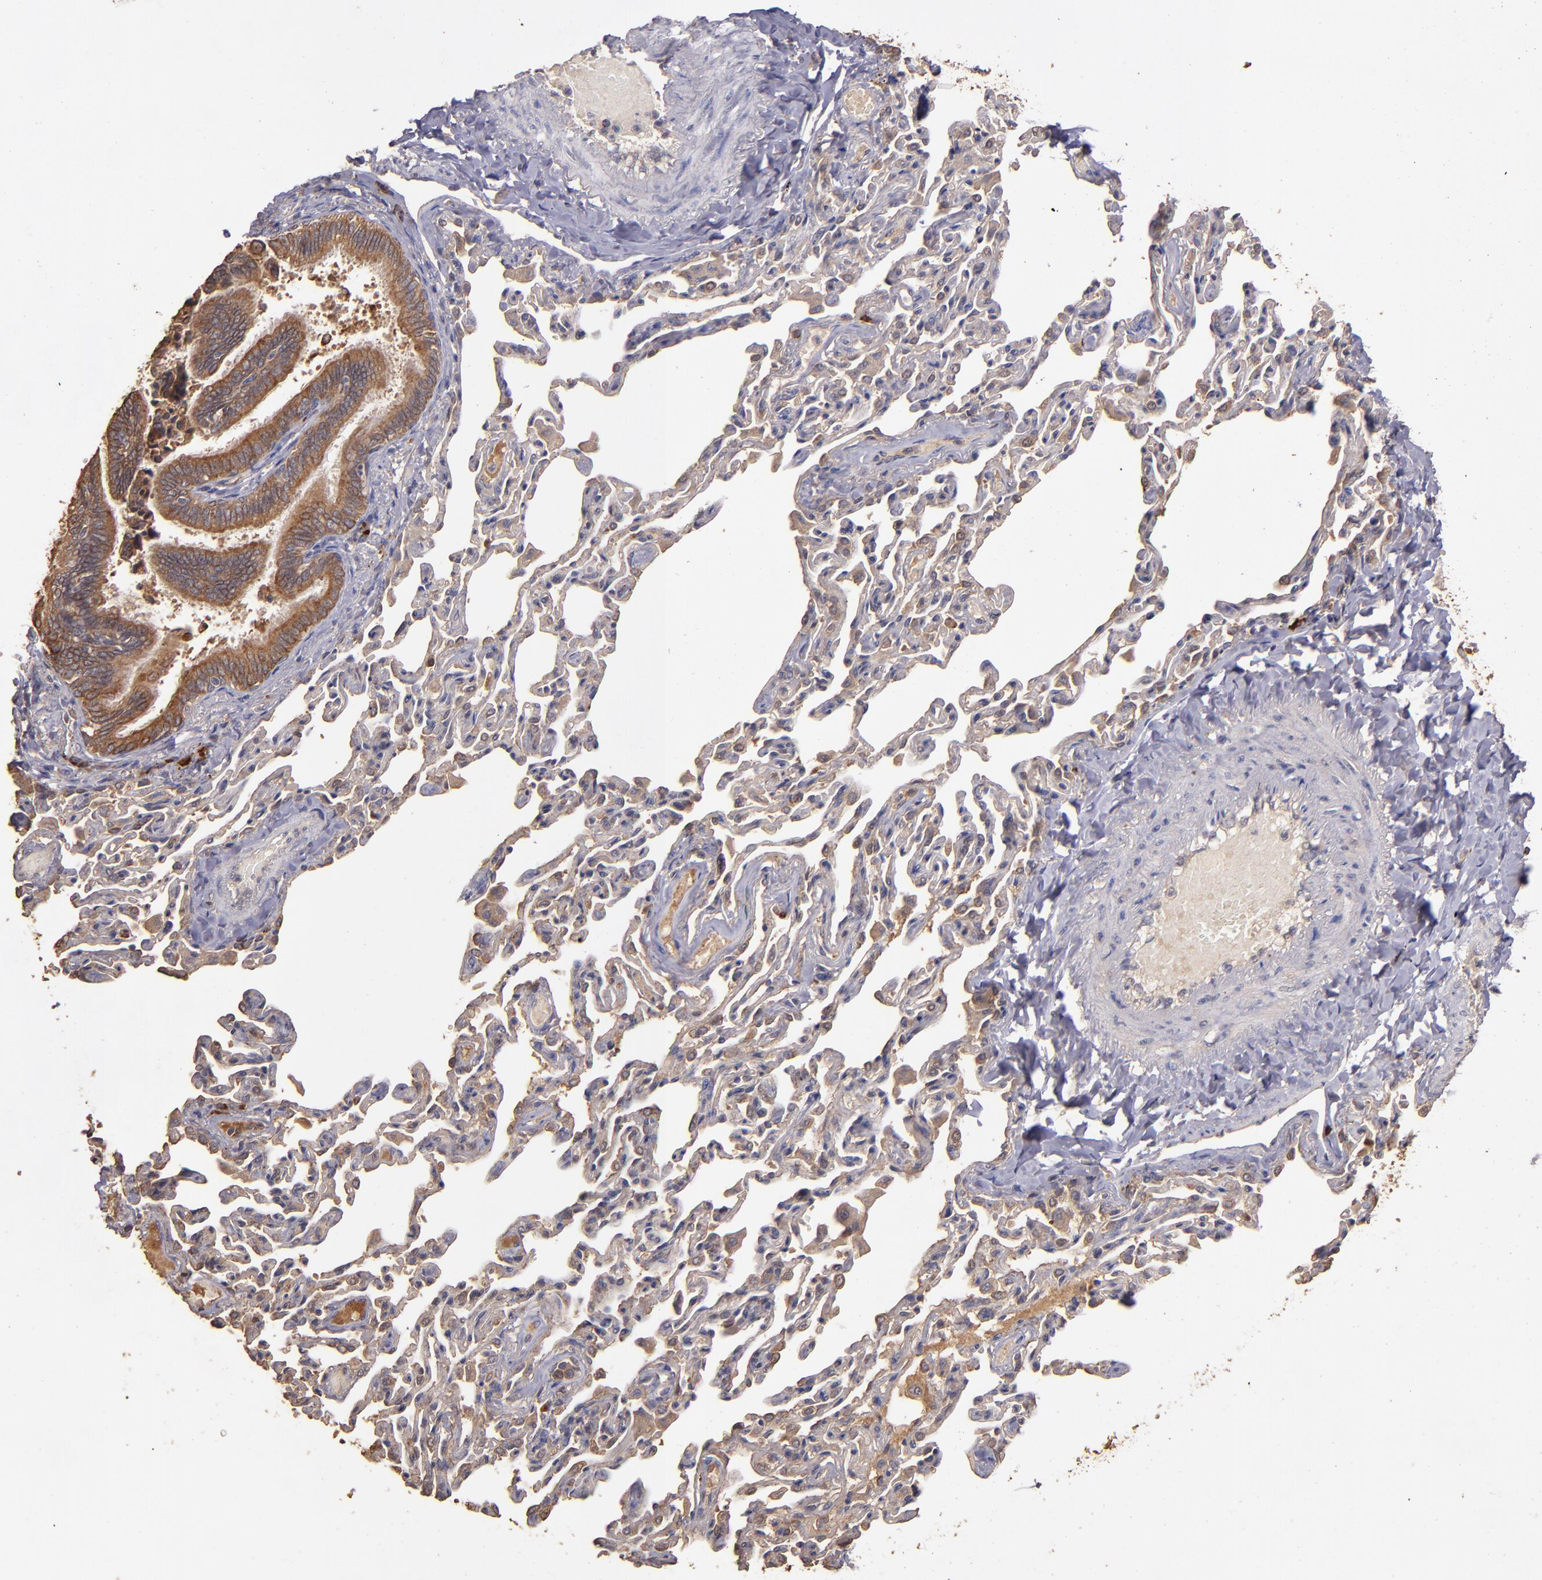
{"staining": {"intensity": "moderate", "quantity": ">75%", "location": "cytoplasmic/membranous"}, "tissue": "bronchus", "cell_type": "Respiratory epithelial cells", "image_type": "normal", "snomed": [{"axis": "morphology", "description": "Normal tissue, NOS"}, {"axis": "topography", "description": "Lung"}], "caption": "This micrograph demonstrates immunohistochemistry (IHC) staining of unremarkable human bronchus, with medium moderate cytoplasmic/membranous expression in approximately >75% of respiratory epithelial cells.", "gene": "SRRD", "patient": {"sex": "male", "age": 64}}